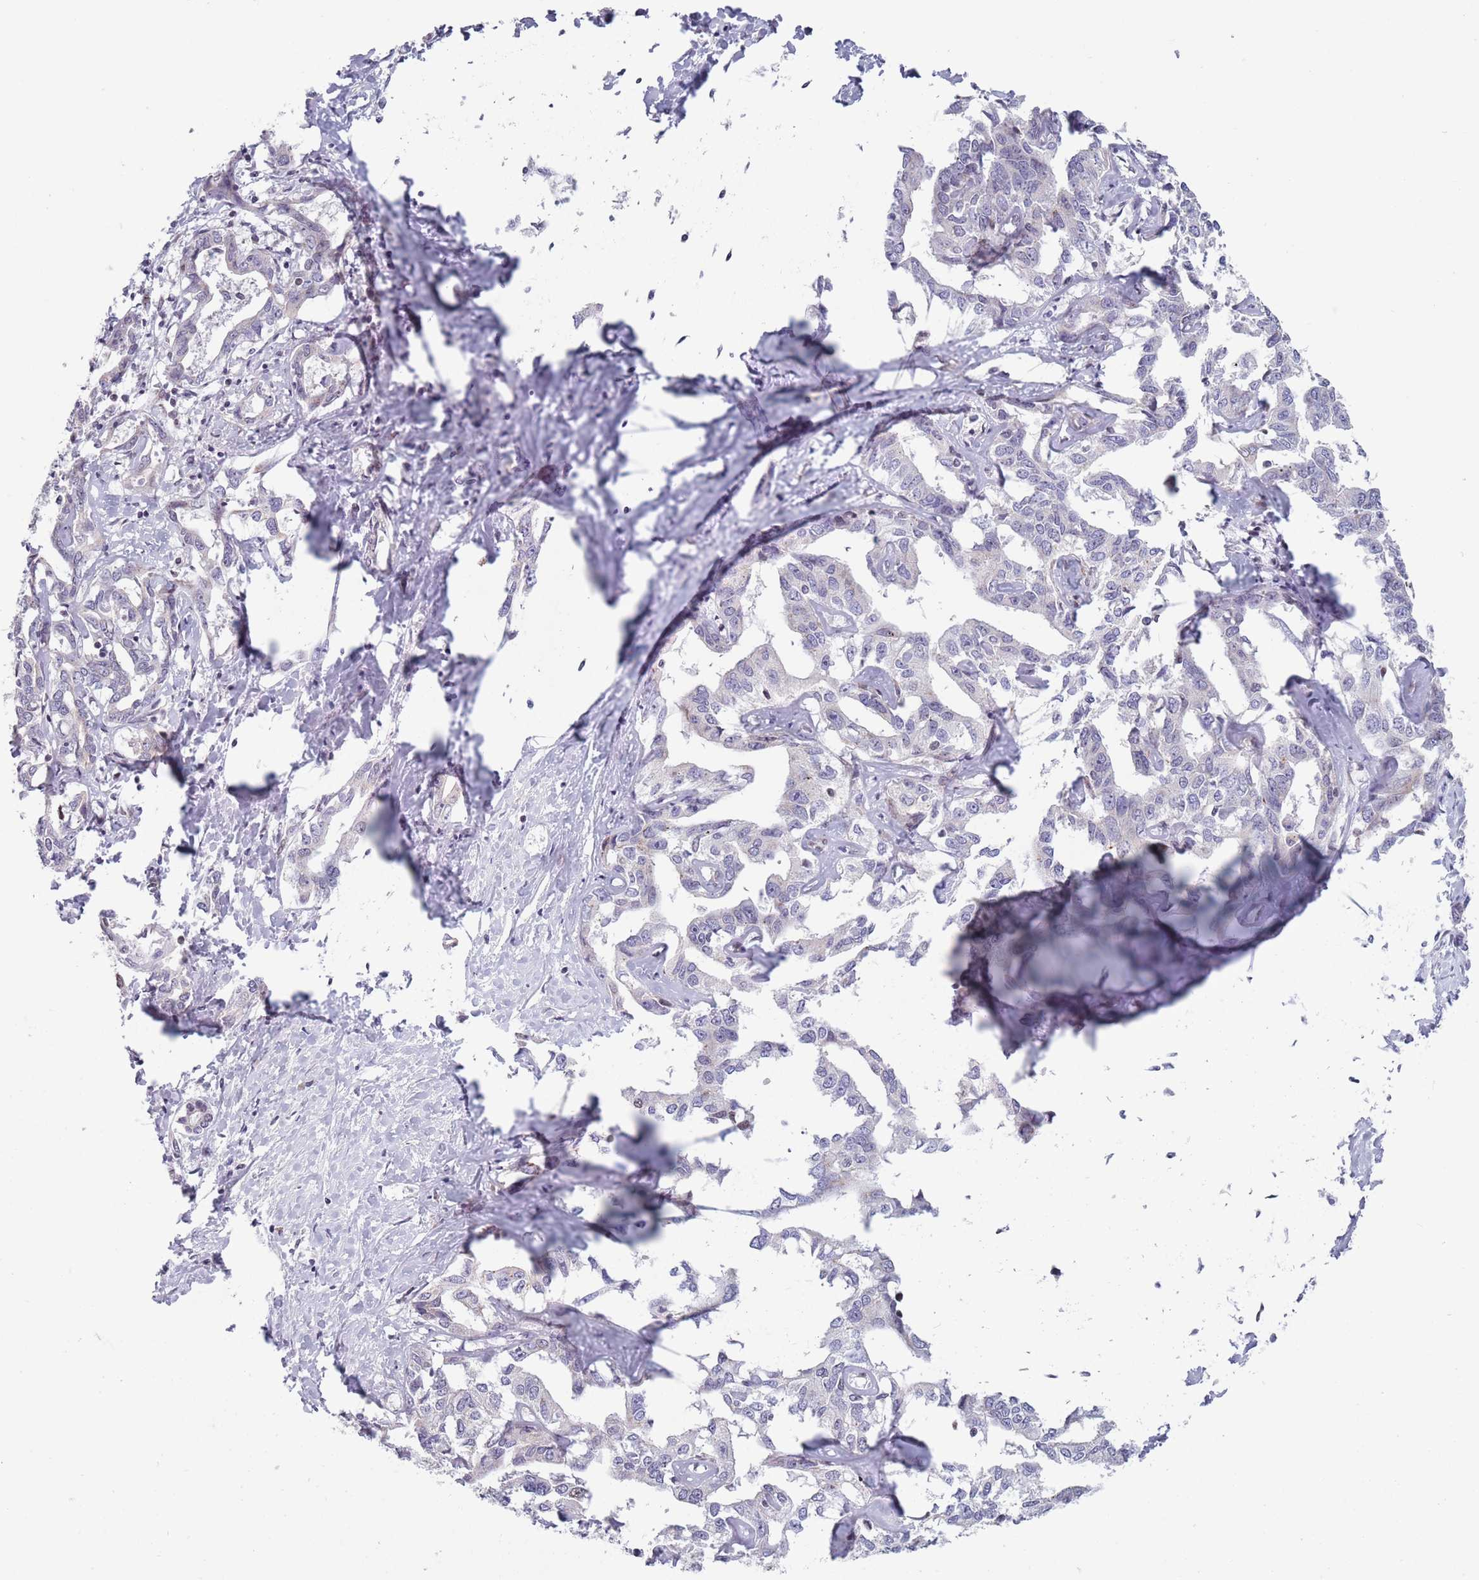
{"staining": {"intensity": "negative", "quantity": "none", "location": "none"}, "tissue": "liver cancer", "cell_type": "Tumor cells", "image_type": "cancer", "snomed": [{"axis": "morphology", "description": "Cholangiocarcinoma"}, {"axis": "topography", "description": "Liver"}], "caption": "Immunohistochemistry (IHC) of human liver cholangiocarcinoma demonstrates no positivity in tumor cells.", "gene": "ZKSCAN2", "patient": {"sex": "male", "age": 59}}